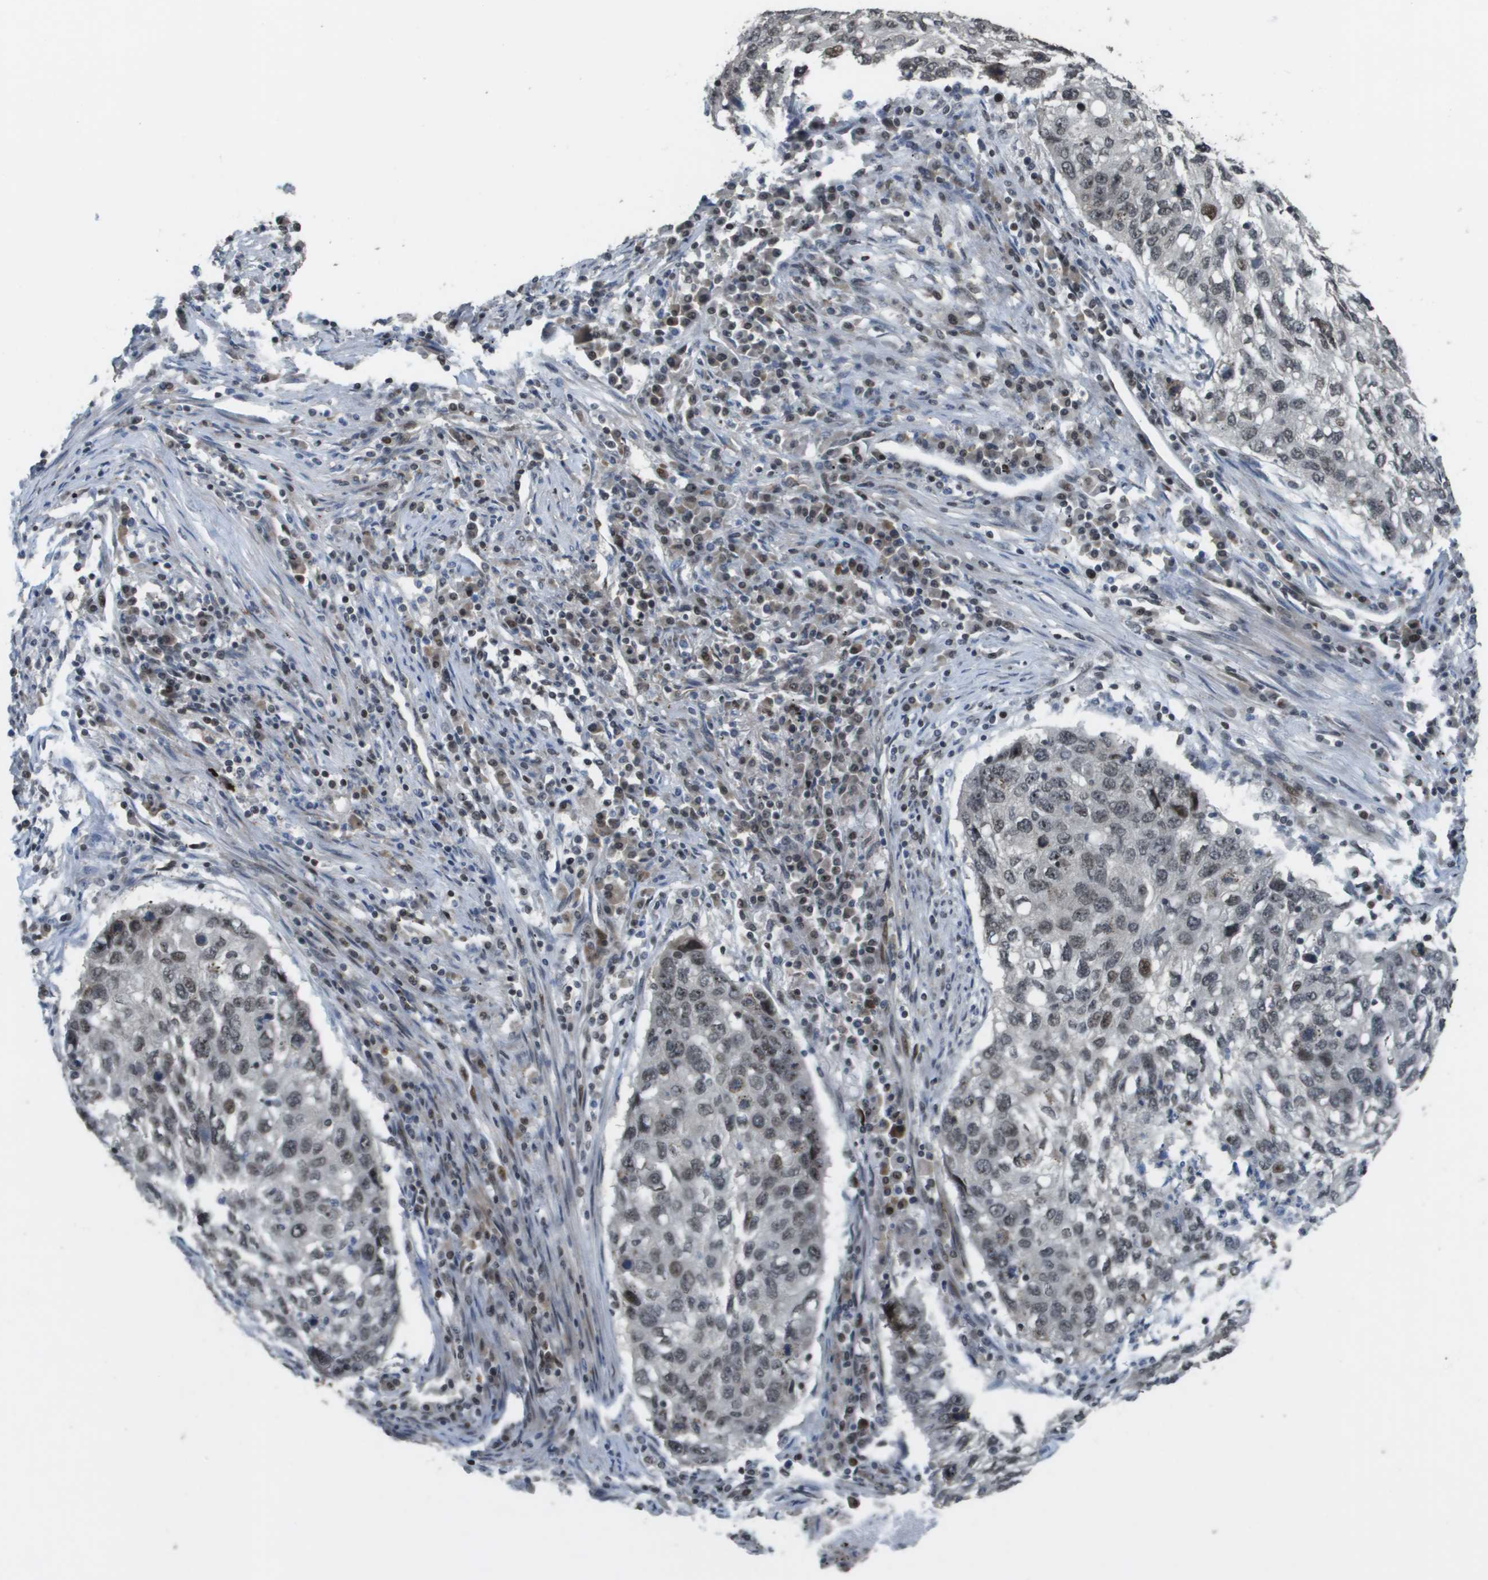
{"staining": {"intensity": "weak", "quantity": ">75%", "location": "nuclear"}, "tissue": "lung cancer", "cell_type": "Tumor cells", "image_type": "cancer", "snomed": [{"axis": "morphology", "description": "Squamous cell carcinoma, NOS"}, {"axis": "topography", "description": "Lung"}], "caption": "Immunohistochemistry (DAB (3,3'-diaminobenzidine)) staining of human lung cancer shows weak nuclear protein positivity in approximately >75% of tumor cells.", "gene": "KAT5", "patient": {"sex": "female", "age": 63}}